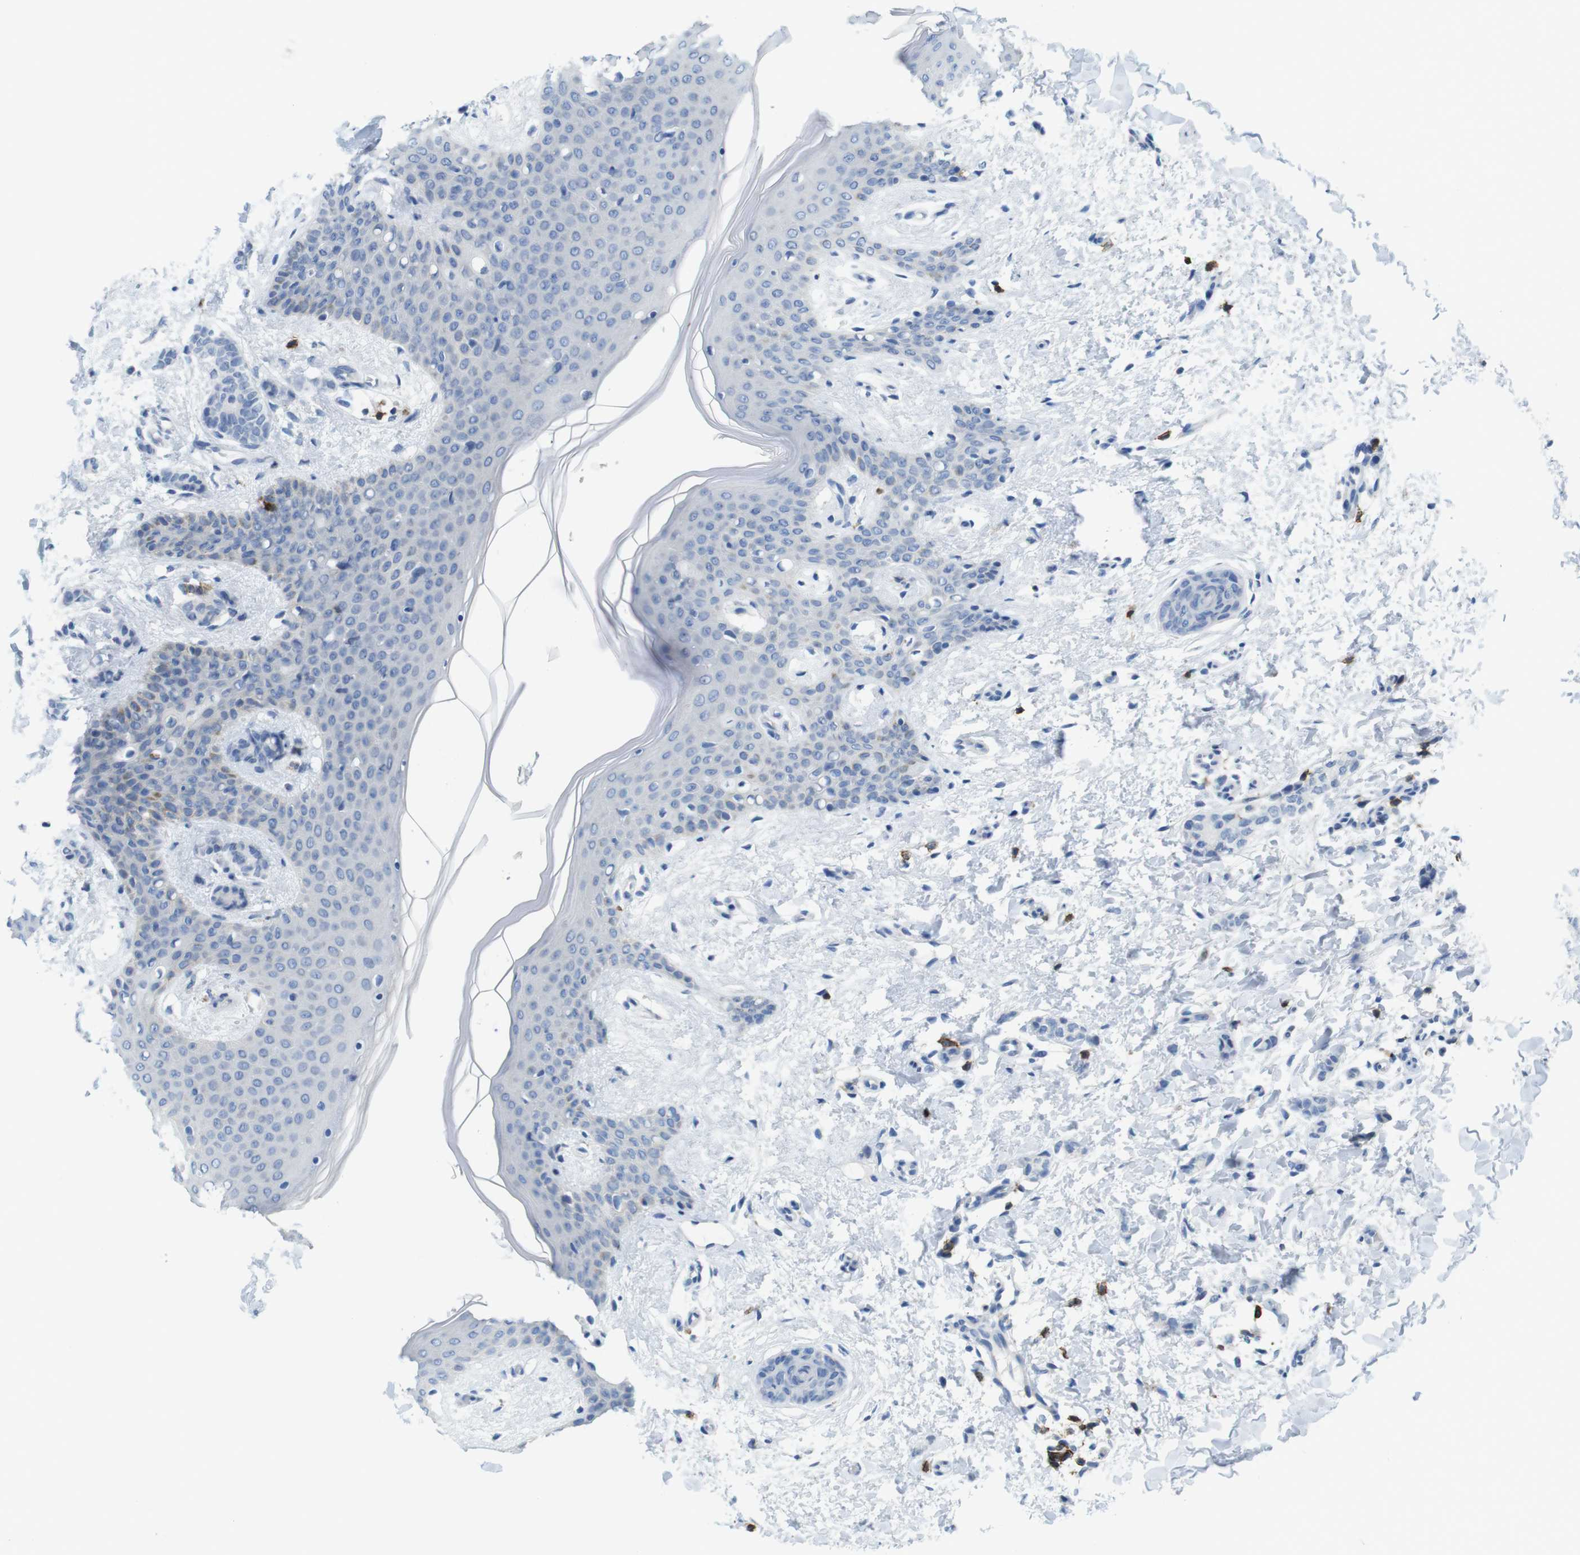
{"staining": {"intensity": "negative", "quantity": "none", "location": "none"}, "tissue": "breast cancer", "cell_type": "Tumor cells", "image_type": "cancer", "snomed": [{"axis": "morphology", "description": "Lobular carcinoma"}, {"axis": "topography", "description": "Skin"}, {"axis": "topography", "description": "Breast"}], "caption": "This is a photomicrograph of IHC staining of lobular carcinoma (breast), which shows no staining in tumor cells.", "gene": "CD5", "patient": {"sex": "female", "age": 46}}